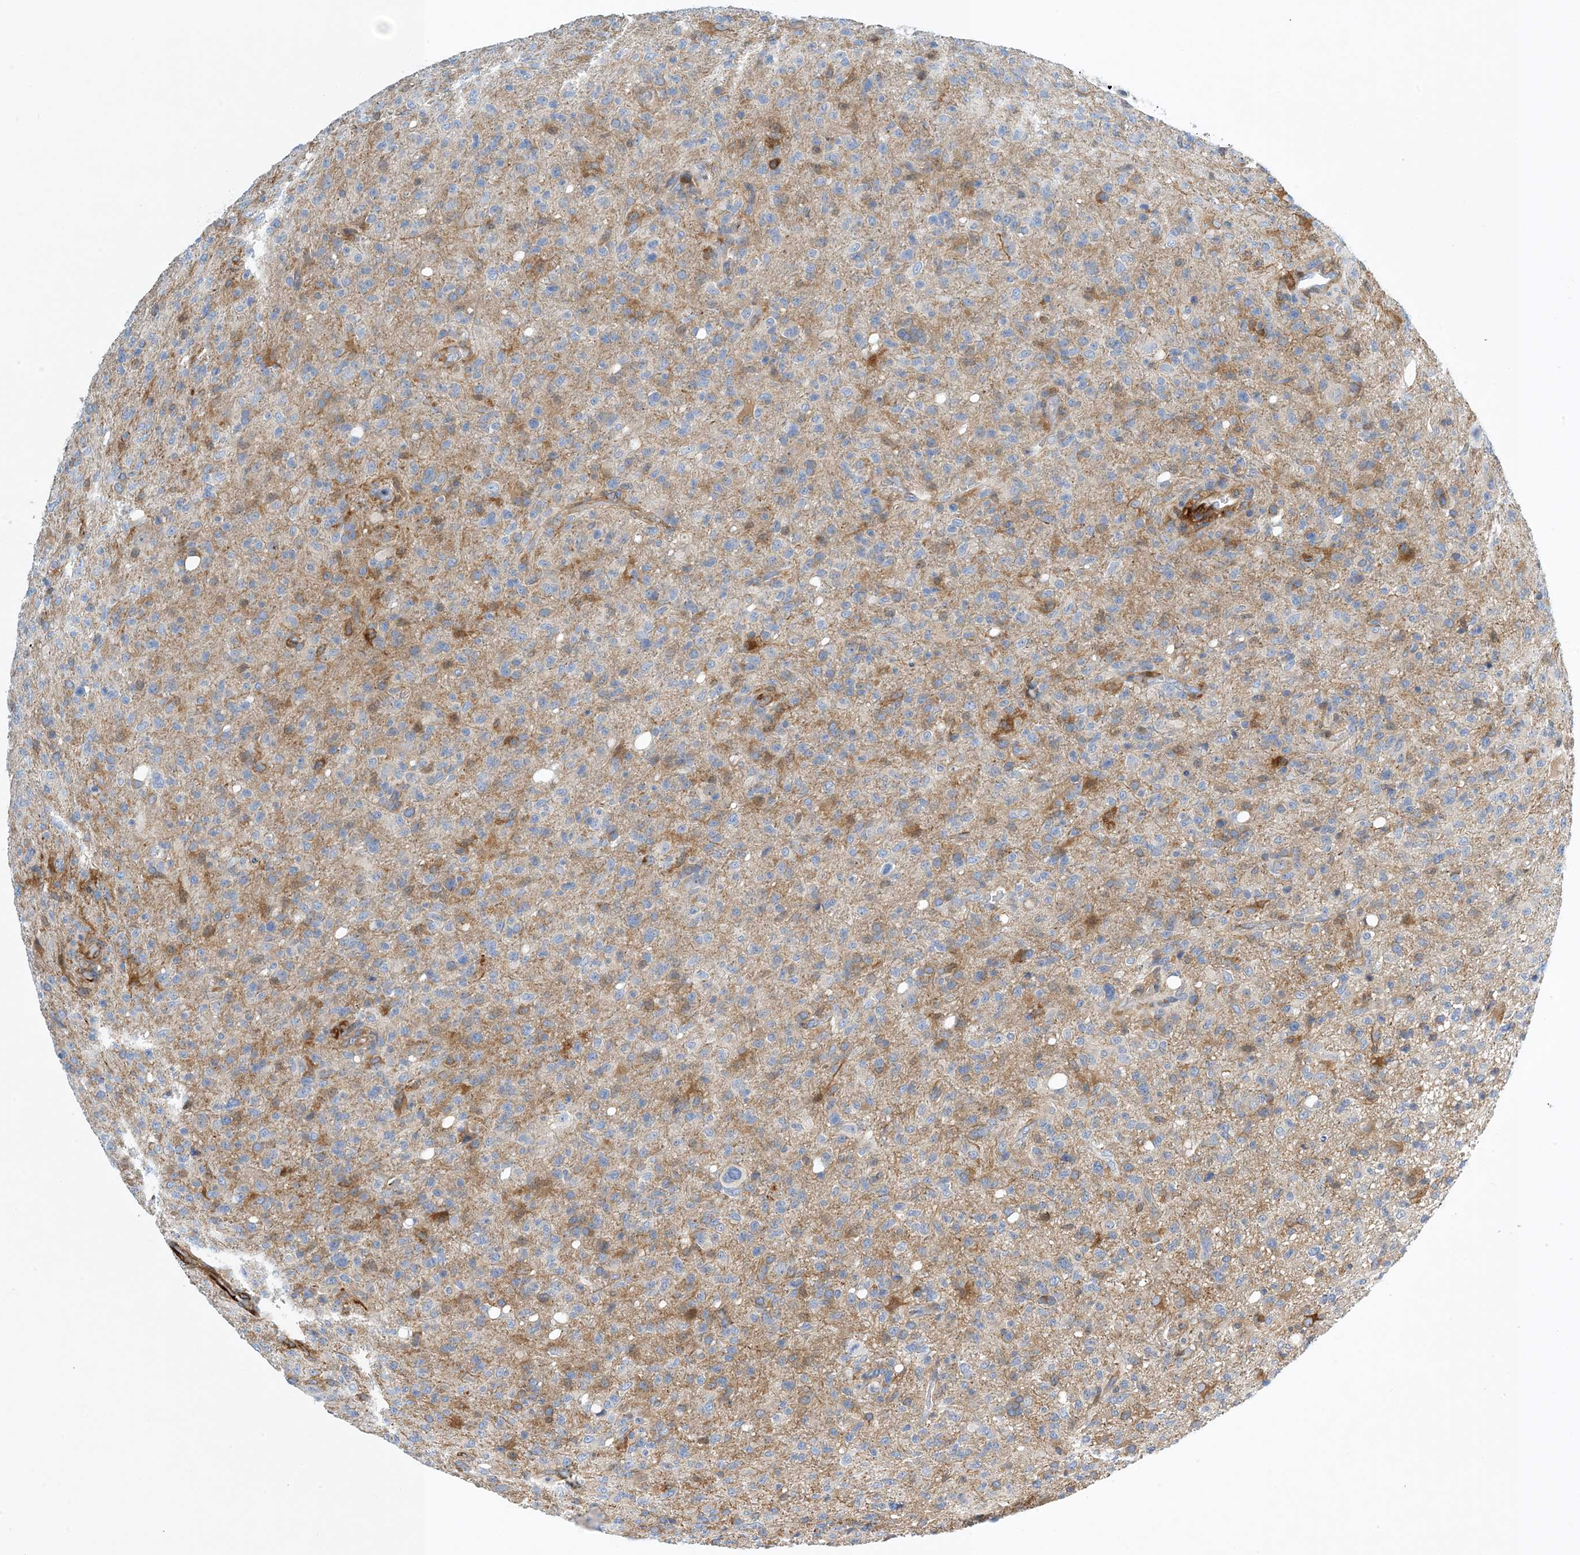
{"staining": {"intensity": "negative", "quantity": "none", "location": "none"}, "tissue": "glioma", "cell_type": "Tumor cells", "image_type": "cancer", "snomed": [{"axis": "morphology", "description": "Glioma, malignant, High grade"}, {"axis": "topography", "description": "Brain"}], "caption": "The image demonstrates no significant staining in tumor cells of malignant high-grade glioma.", "gene": "PCDHA2", "patient": {"sex": "female", "age": 57}}